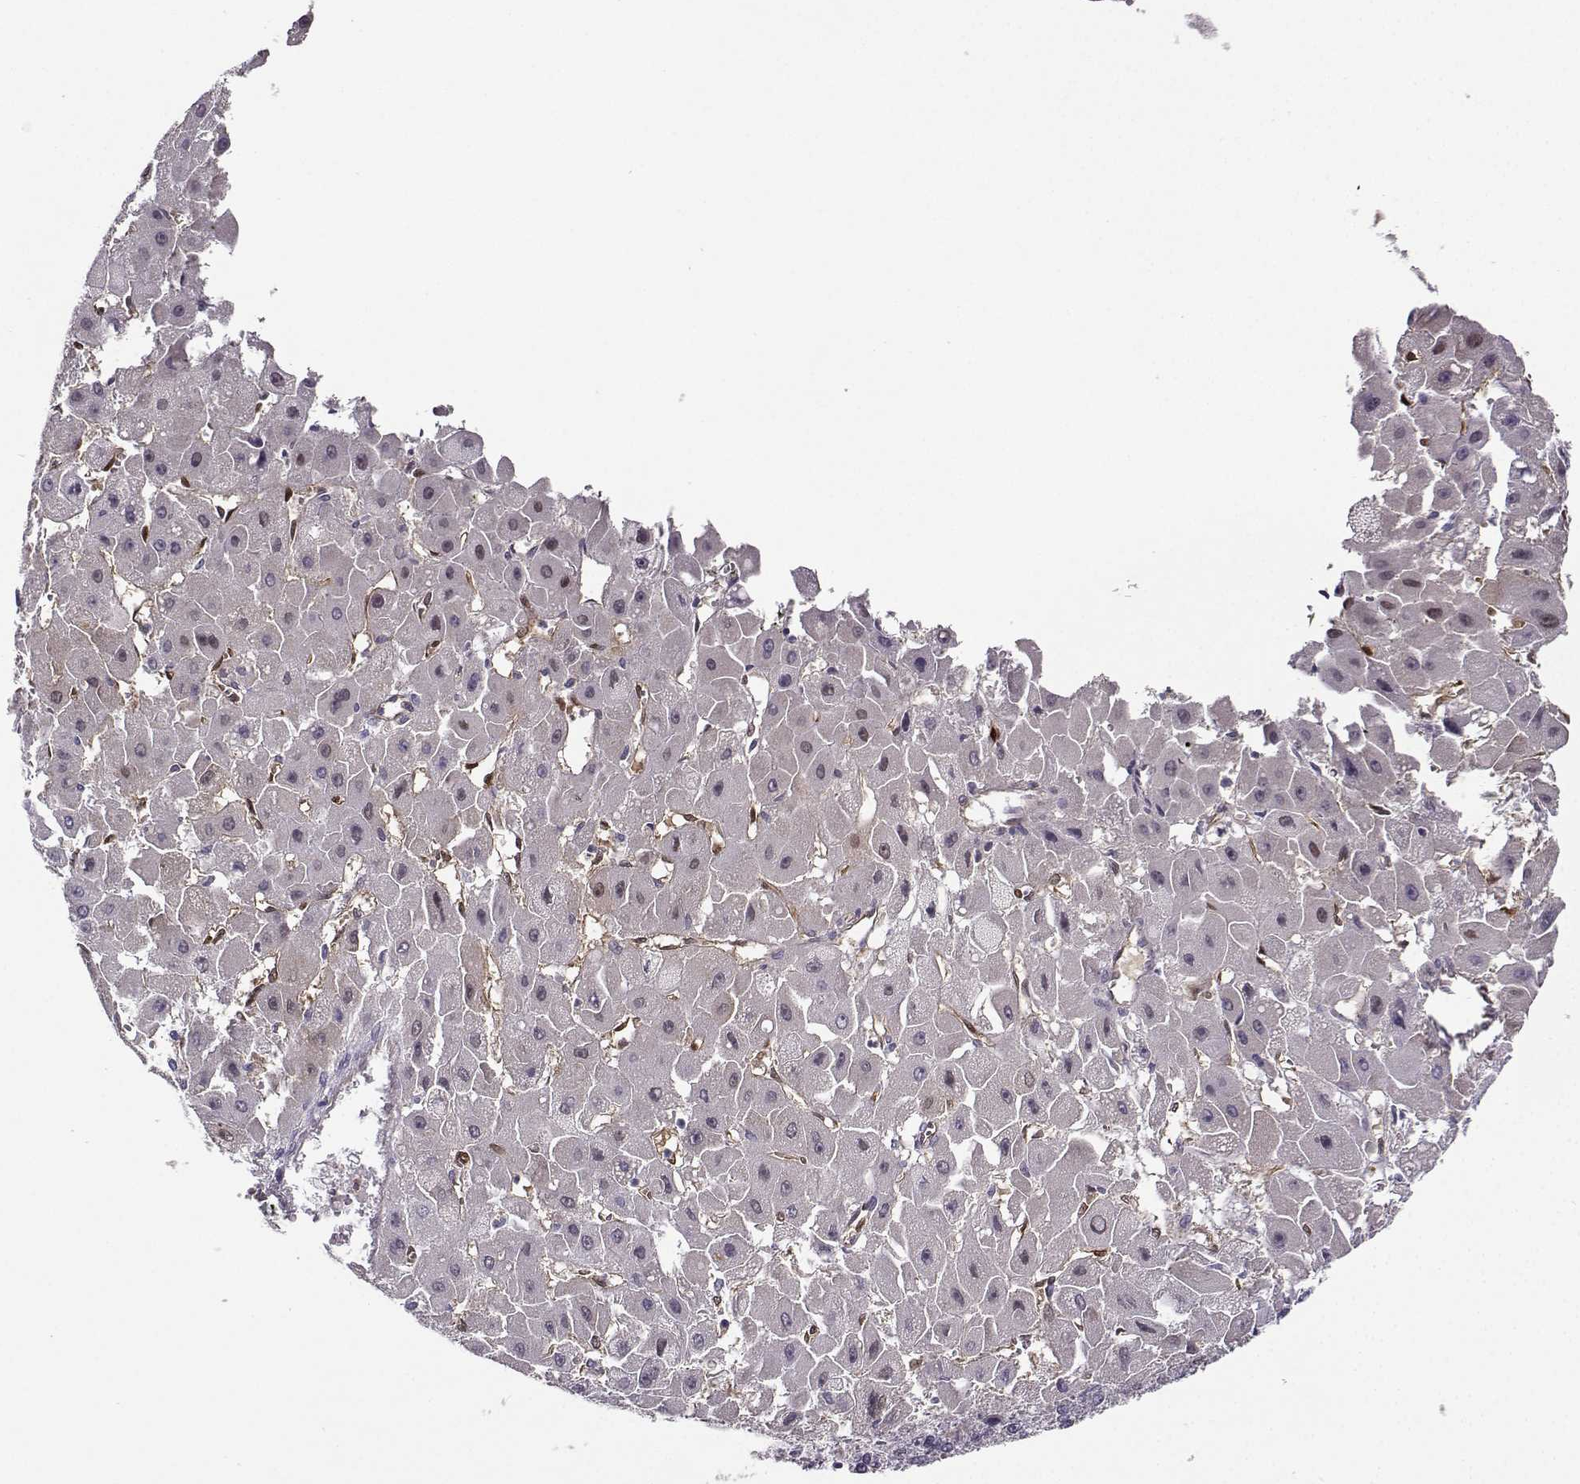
{"staining": {"intensity": "negative", "quantity": "none", "location": "none"}, "tissue": "liver cancer", "cell_type": "Tumor cells", "image_type": "cancer", "snomed": [{"axis": "morphology", "description": "Carcinoma, Hepatocellular, NOS"}, {"axis": "topography", "description": "Liver"}], "caption": "DAB immunohistochemical staining of human liver cancer (hepatocellular carcinoma) demonstrates no significant staining in tumor cells.", "gene": "NQO1", "patient": {"sex": "female", "age": 25}}